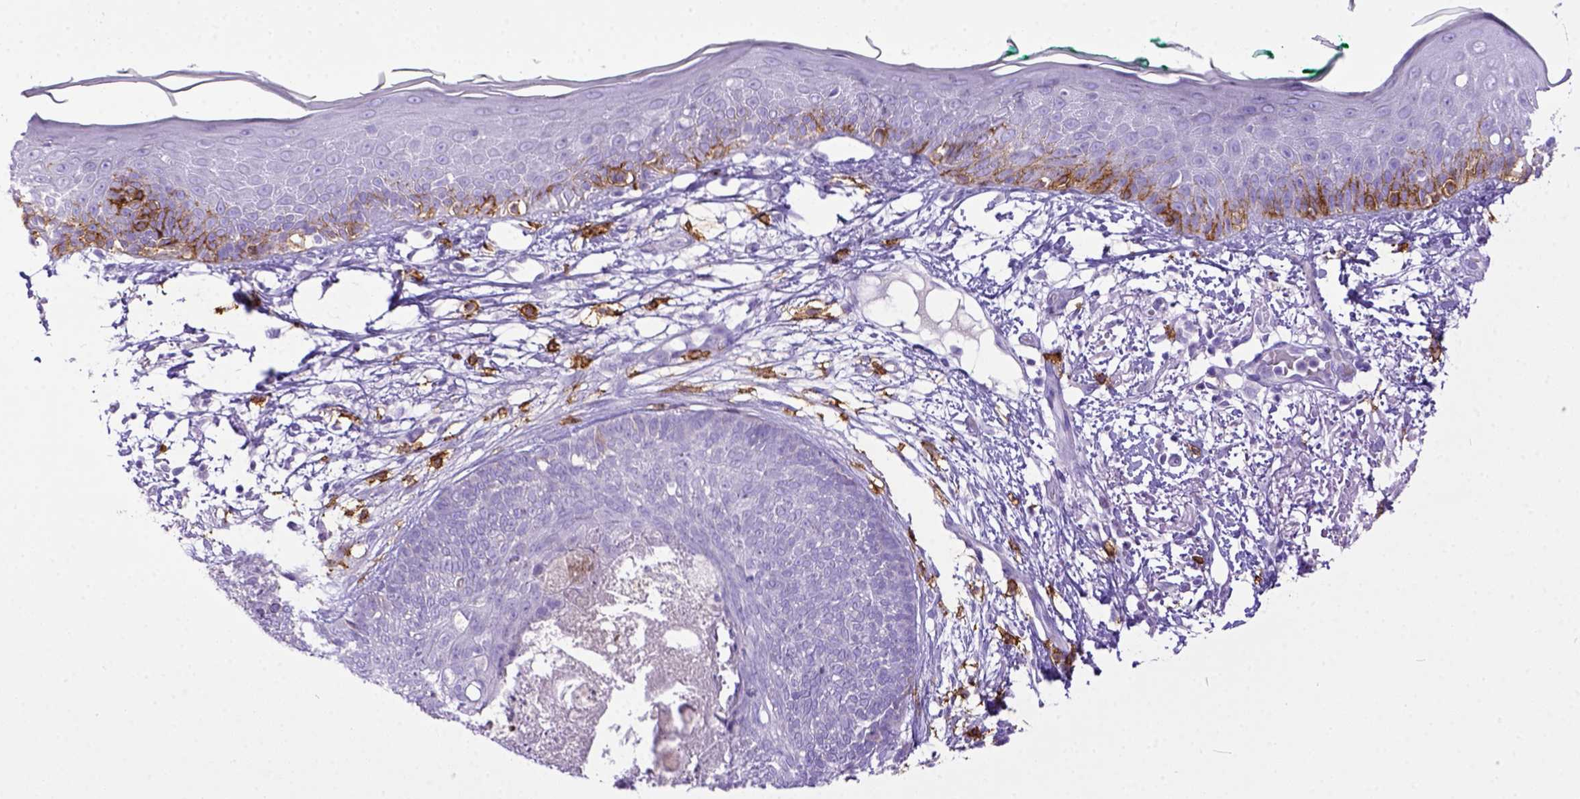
{"staining": {"intensity": "negative", "quantity": "none", "location": "none"}, "tissue": "skin cancer", "cell_type": "Tumor cells", "image_type": "cancer", "snomed": [{"axis": "morphology", "description": "Normal tissue, NOS"}, {"axis": "morphology", "description": "Basal cell carcinoma"}, {"axis": "topography", "description": "Skin"}], "caption": "This micrograph is of skin basal cell carcinoma stained with IHC to label a protein in brown with the nuclei are counter-stained blue. There is no staining in tumor cells. (DAB (3,3'-diaminobenzidine) immunohistochemistry (IHC) visualized using brightfield microscopy, high magnification).", "gene": "KIT", "patient": {"sex": "male", "age": 84}}